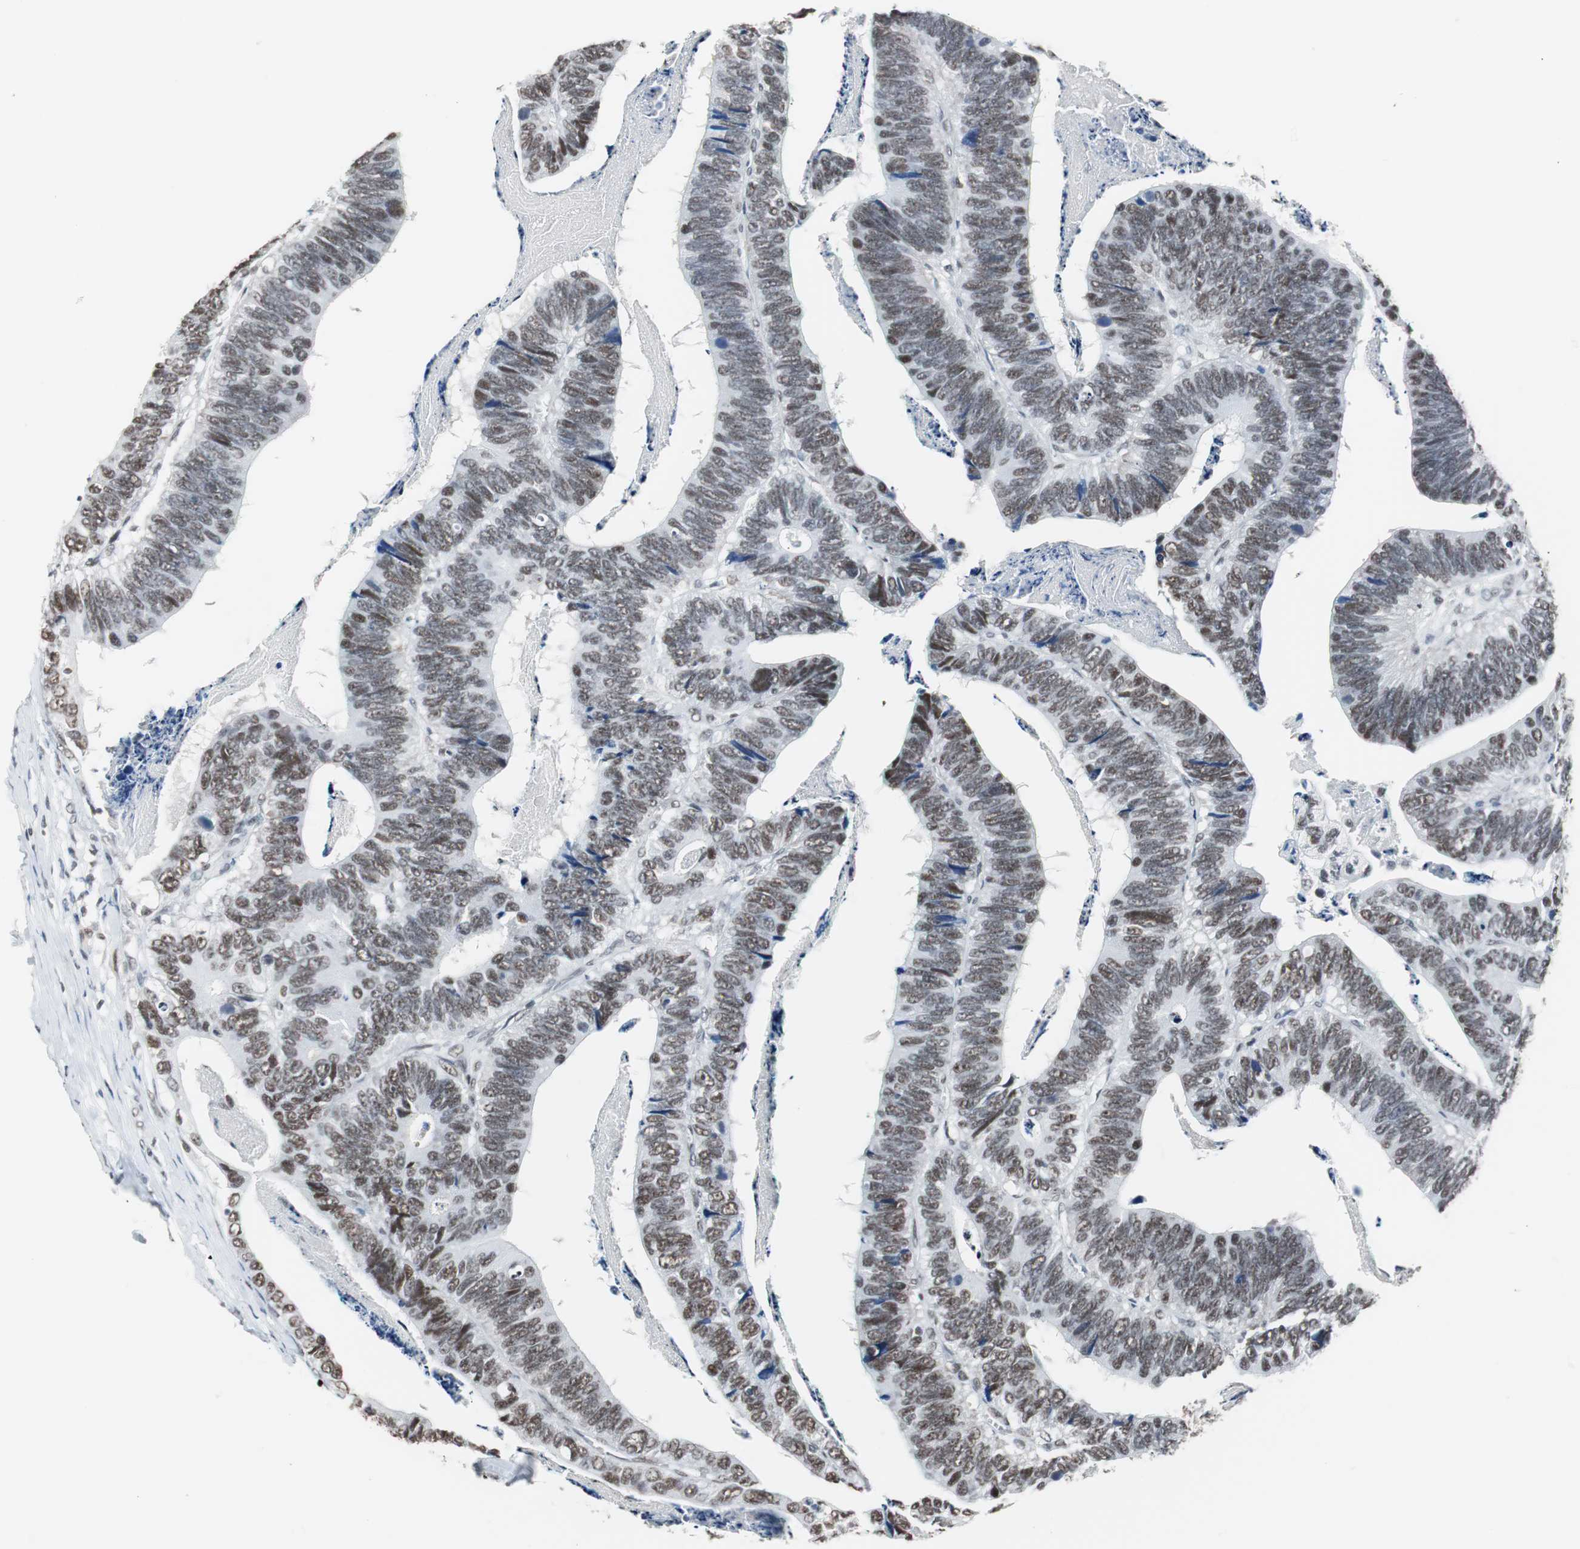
{"staining": {"intensity": "moderate", "quantity": ">75%", "location": "nuclear"}, "tissue": "colorectal cancer", "cell_type": "Tumor cells", "image_type": "cancer", "snomed": [{"axis": "morphology", "description": "Adenocarcinoma, NOS"}, {"axis": "topography", "description": "Colon"}], "caption": "DAB (3,3'-diaminobenzidine) immunohistochemical staining of colorectal cancer reveals moderate nuclear protein staining in approximately >75% of tumor cells. The staining was performed using DAB (3,3'-diaminobenzidine), with brown indicating positive protein expression. Nuclei are stained blue with hematoxylin.", "gene": "TAF7", "patient": {"sex": "male", "age": 72}}